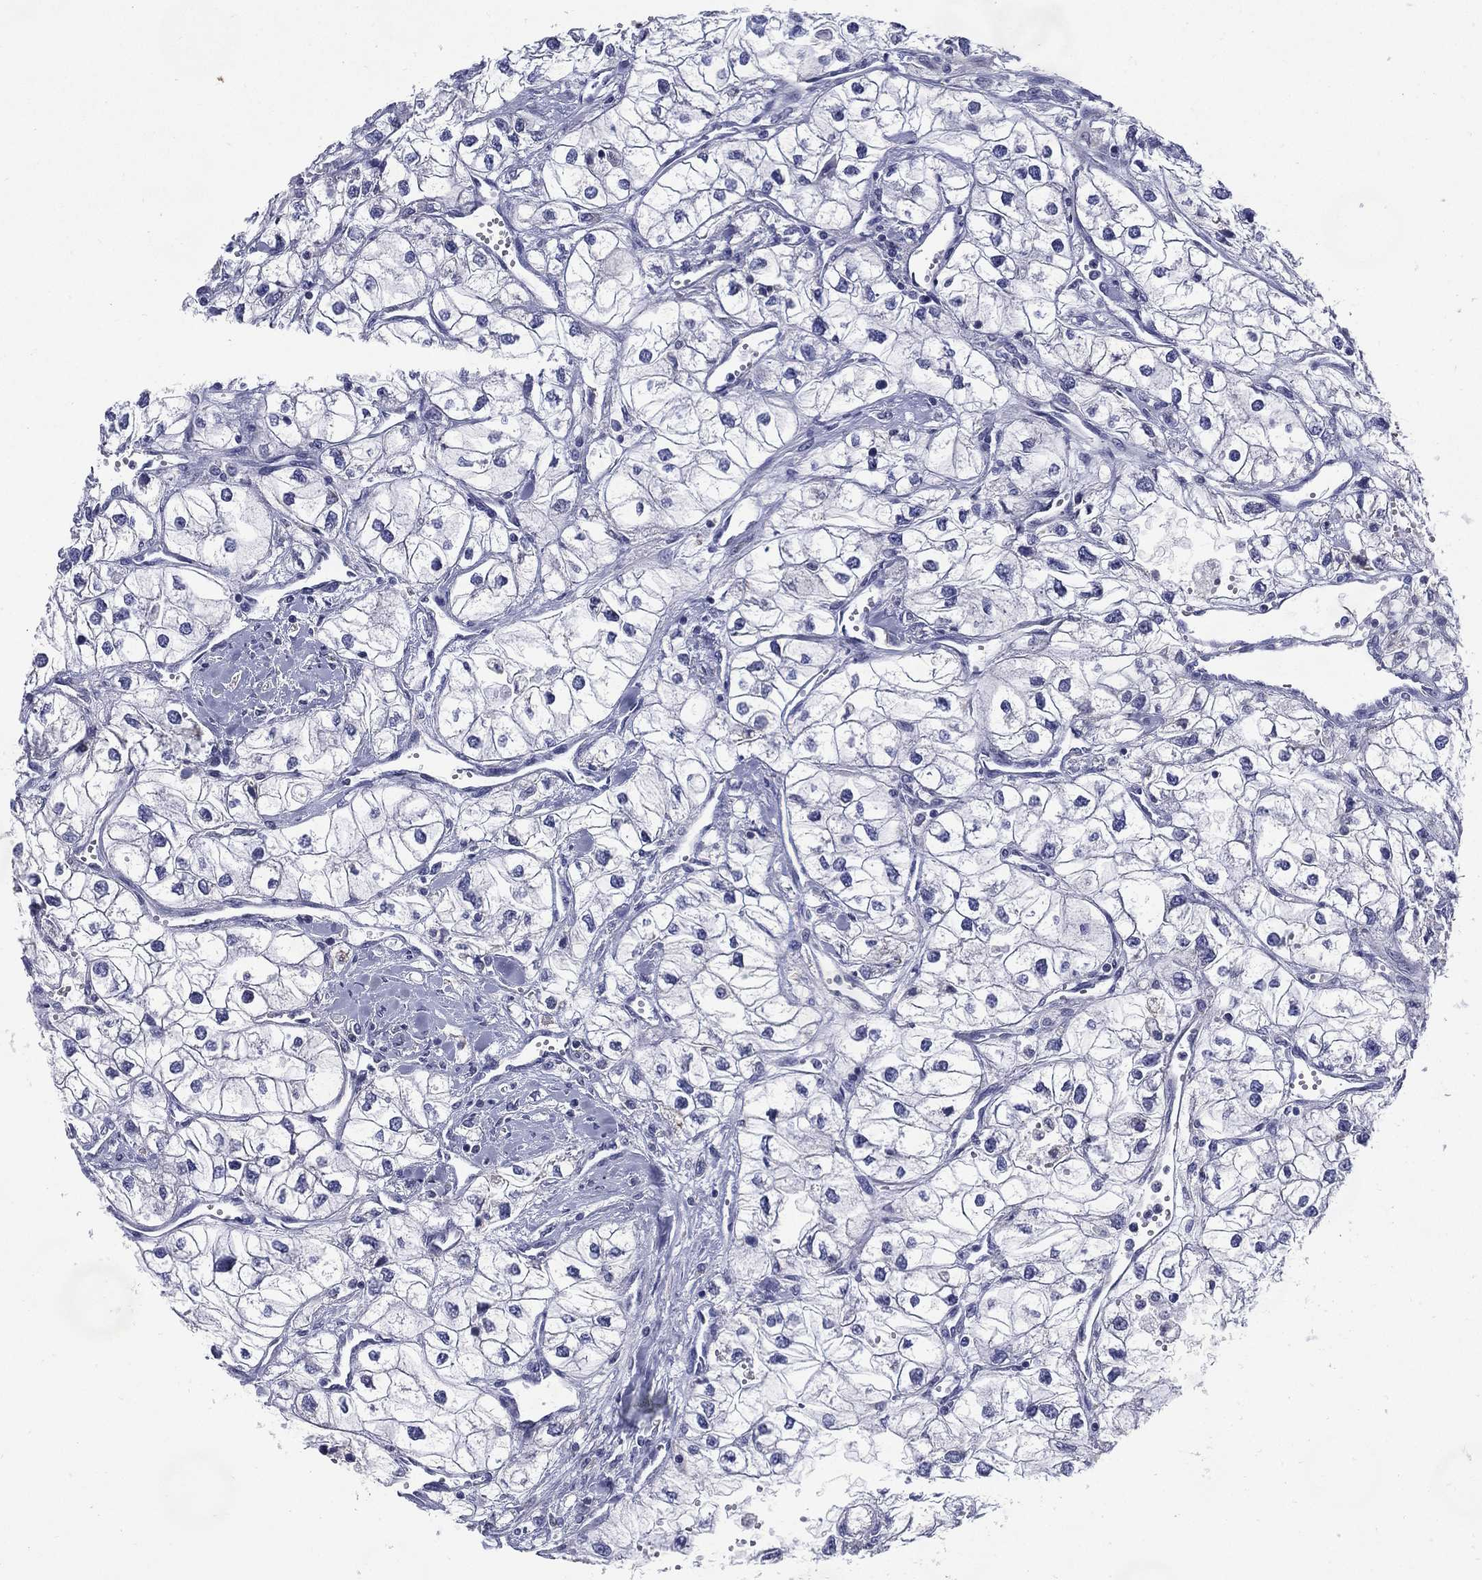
{"staining": {"intensity": "negative", "quantity": "none", "location": "none"}, "tissue": "renal cancer", "cell_type": "Tumor cells", "image_type": "cancer", "snomed": [{"axis": "morphology", "description": "Adenocarcinoma, NOS"}, {"axis": "topography", "description": "Kidney"}], "caption": "Micrograph shows no protein staining in tumor cells of renal adenocarcinoma tissue.", "gene": "C19orf18", "patient": {"sex": "male", "age": 59}}